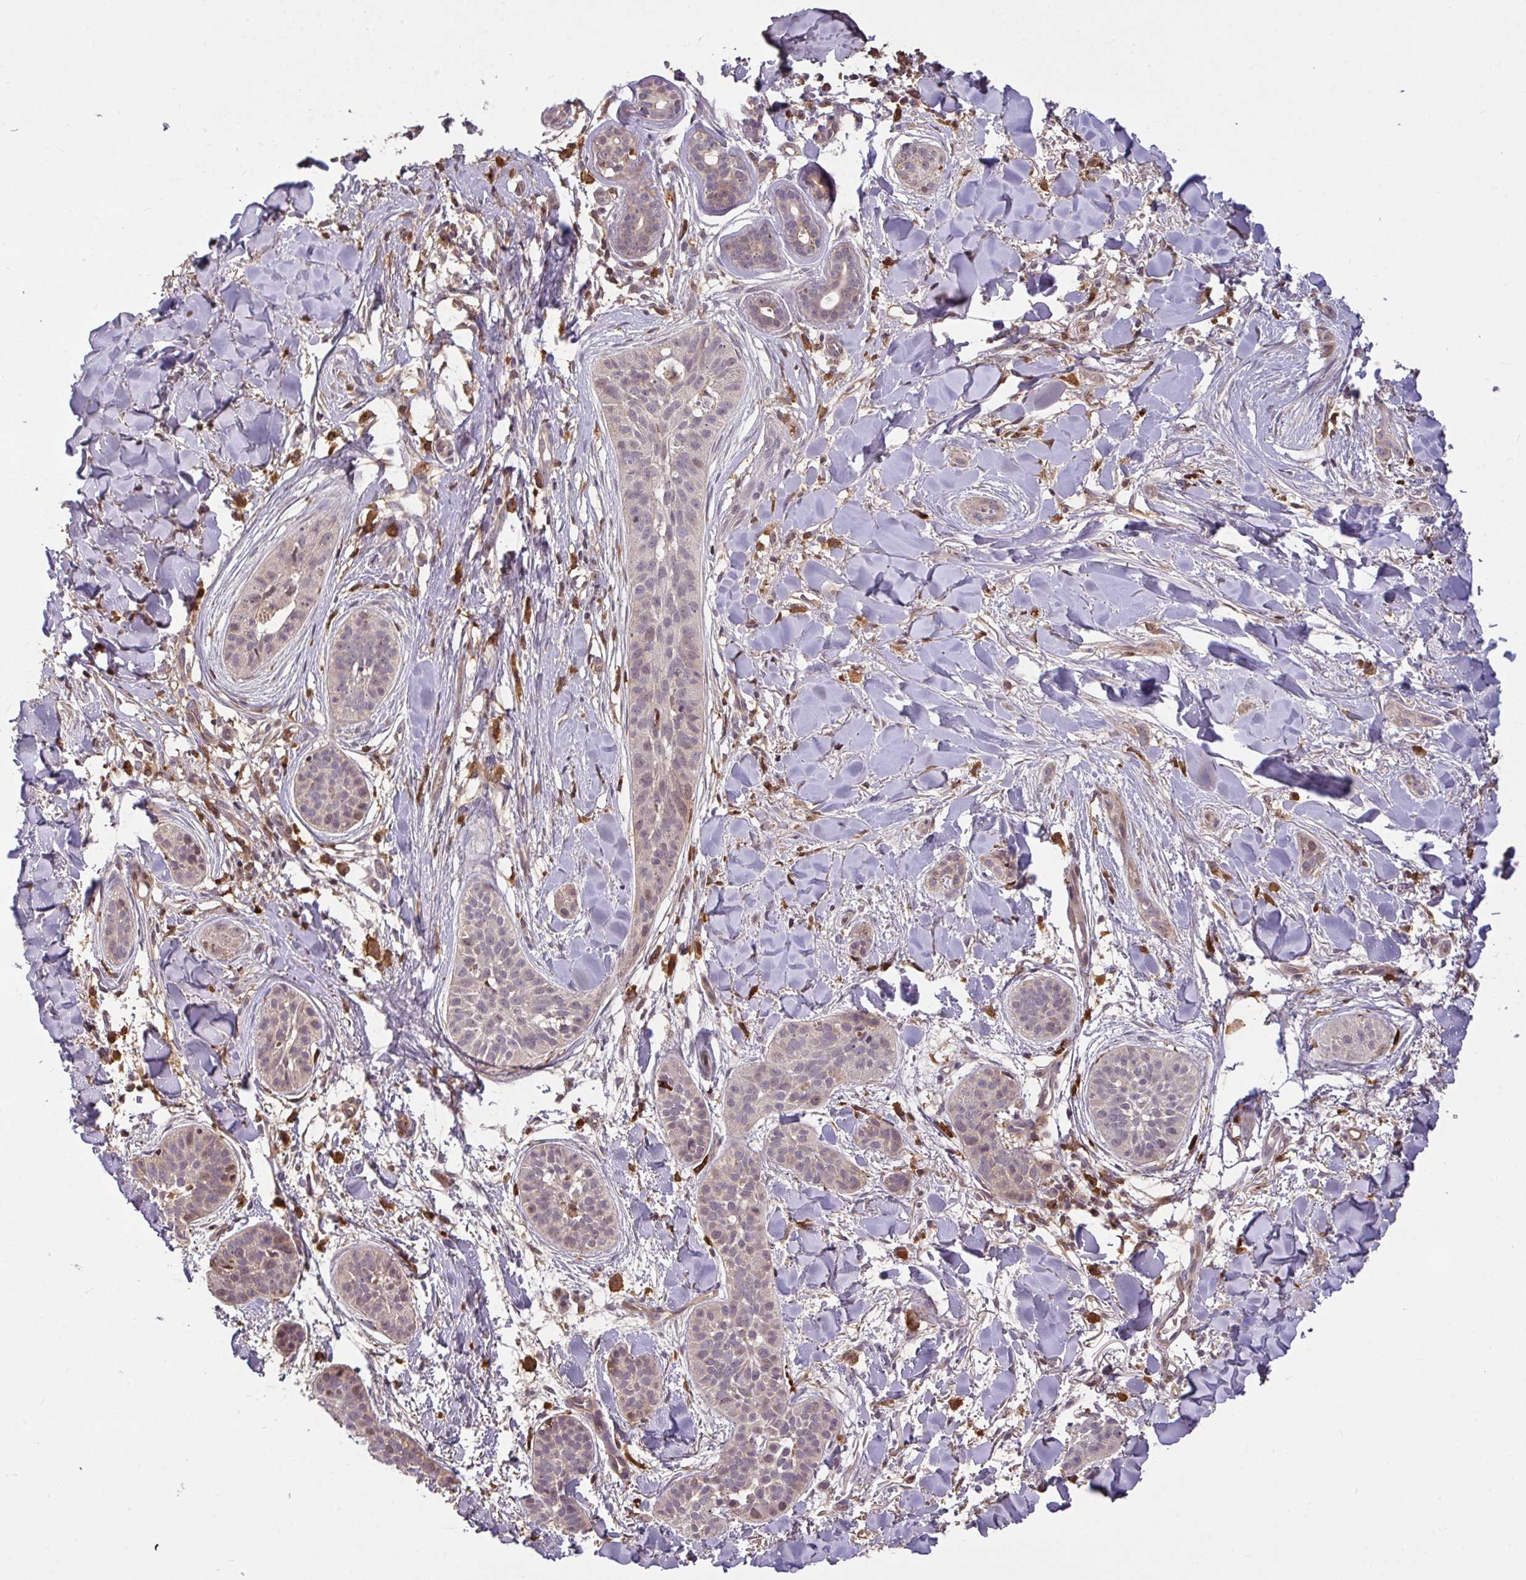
{"staining": {"intensity": "negative", "quantity": "none", "location": "none"}, "tissue": "skin cancer", "cell_type": "Tumor cells", "image_type": "cancer", "snomed": [{"axis": "morphology", "description": "Basal cell carcinoma"}, {"axis": "topography", "description": "Skin"}], "caption": "The immunohistochemistry micrograph has no significant positivity in tumor cells of basal cell carcinoma (skin) tissue.", "gene": "FCER1A", "patient": {"sex": "male", "age": 52}}